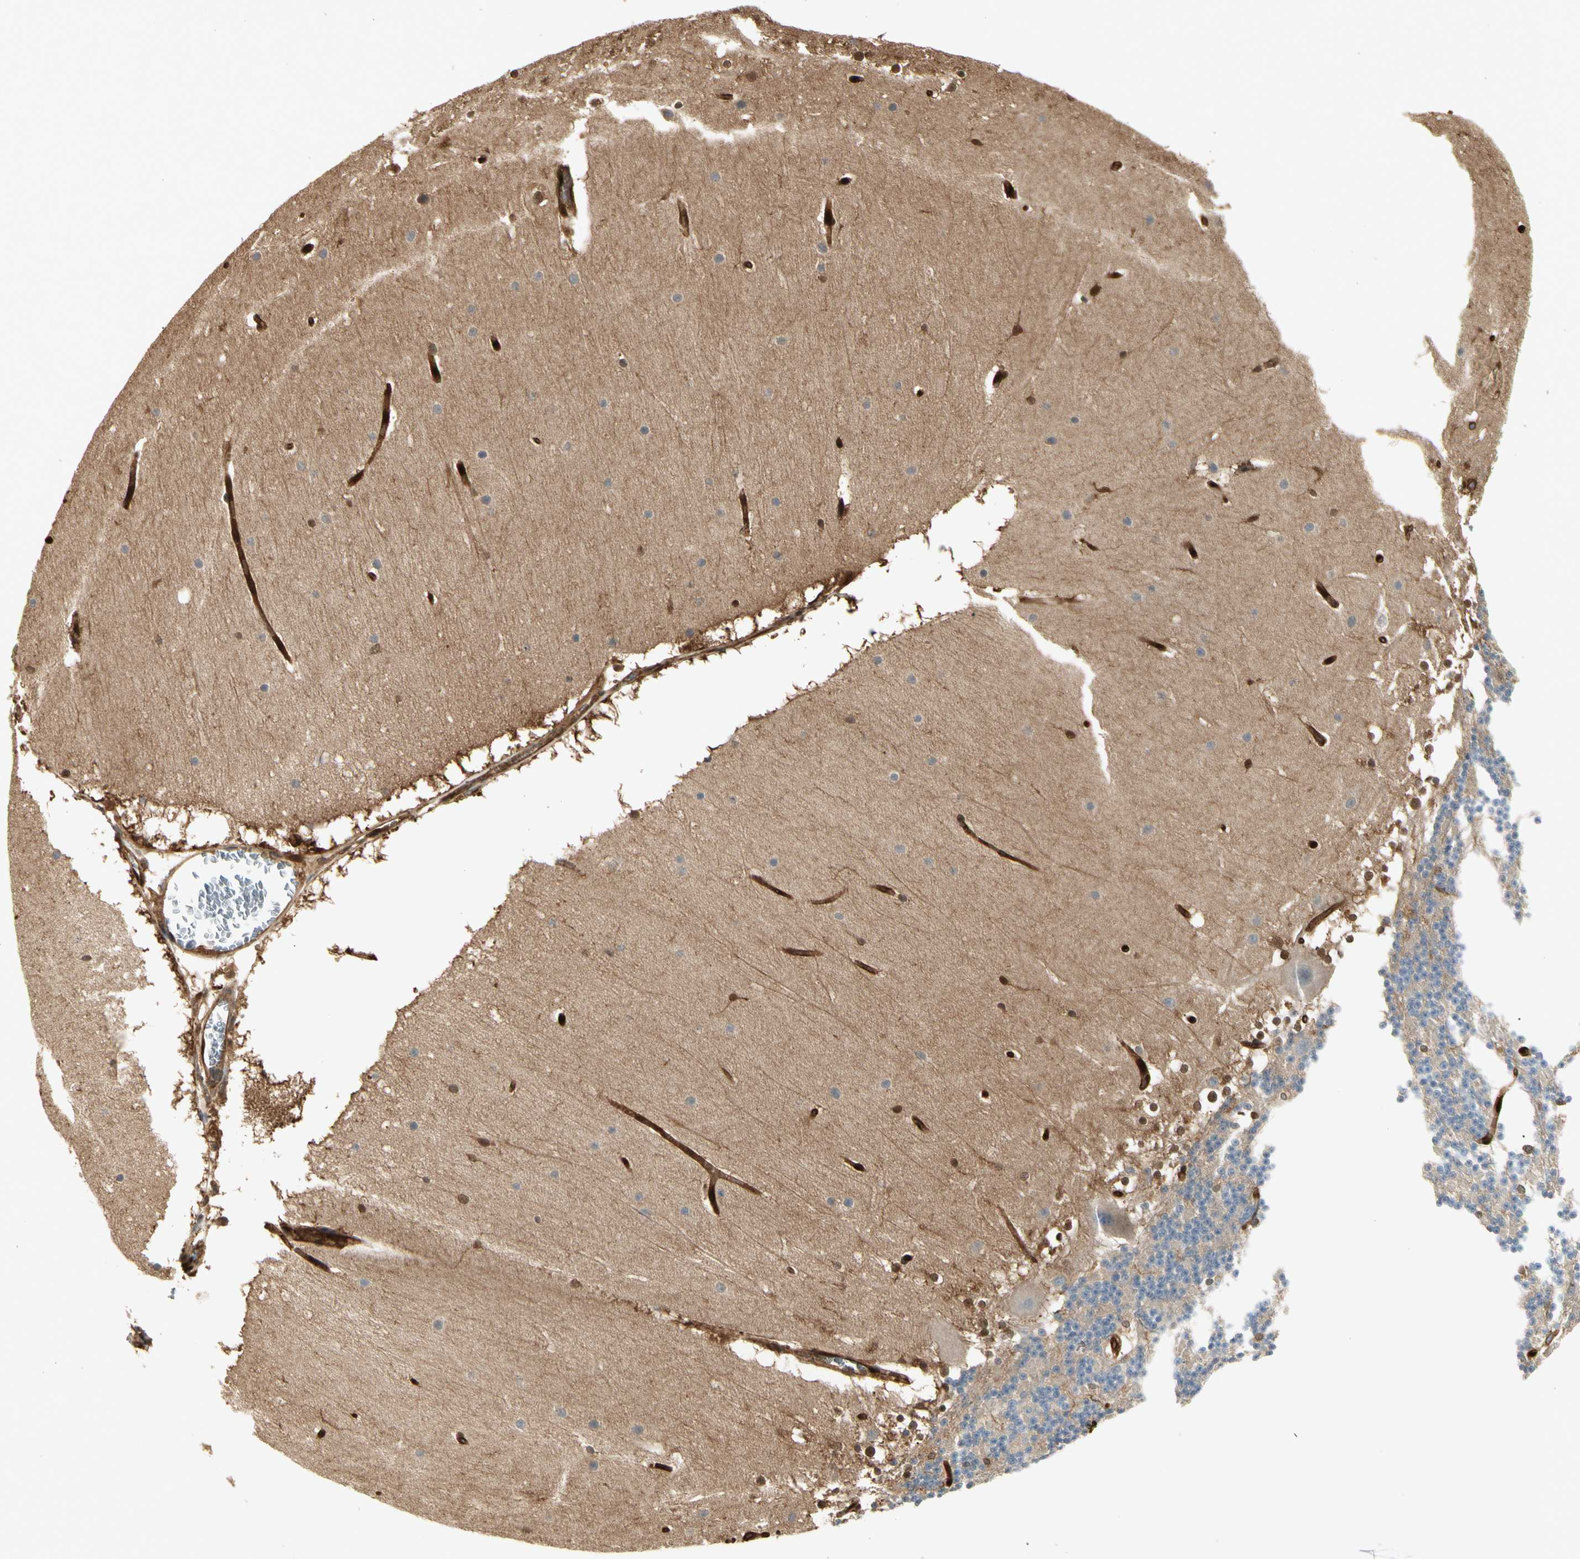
{"staining": {"intensity": "weak", "quantity": "25%-75%", "location": "nuclear"}, "tissue": "cerebellum", "cell_type": "Cells in granular layer", "image_type": "normal", "snomed": [{"axis": "morphology", "description": "Normal tissue, NOS"}, {"axis": "topography", "description": "Cerebellum"}], "caption": "Brown immunohistochemical staining in normal human cerebellum demonstrates weak nuclear positivity in about 25%-75% of cells in granular layer. The staining was performed using DAB (3,3'-diaminobenzidine), with brown indicating positive protein expression. Nuclei are stained blue with hematoxylin.", "gene": "SERPINB6", "patient": {"sex": "female", "age": 19}}